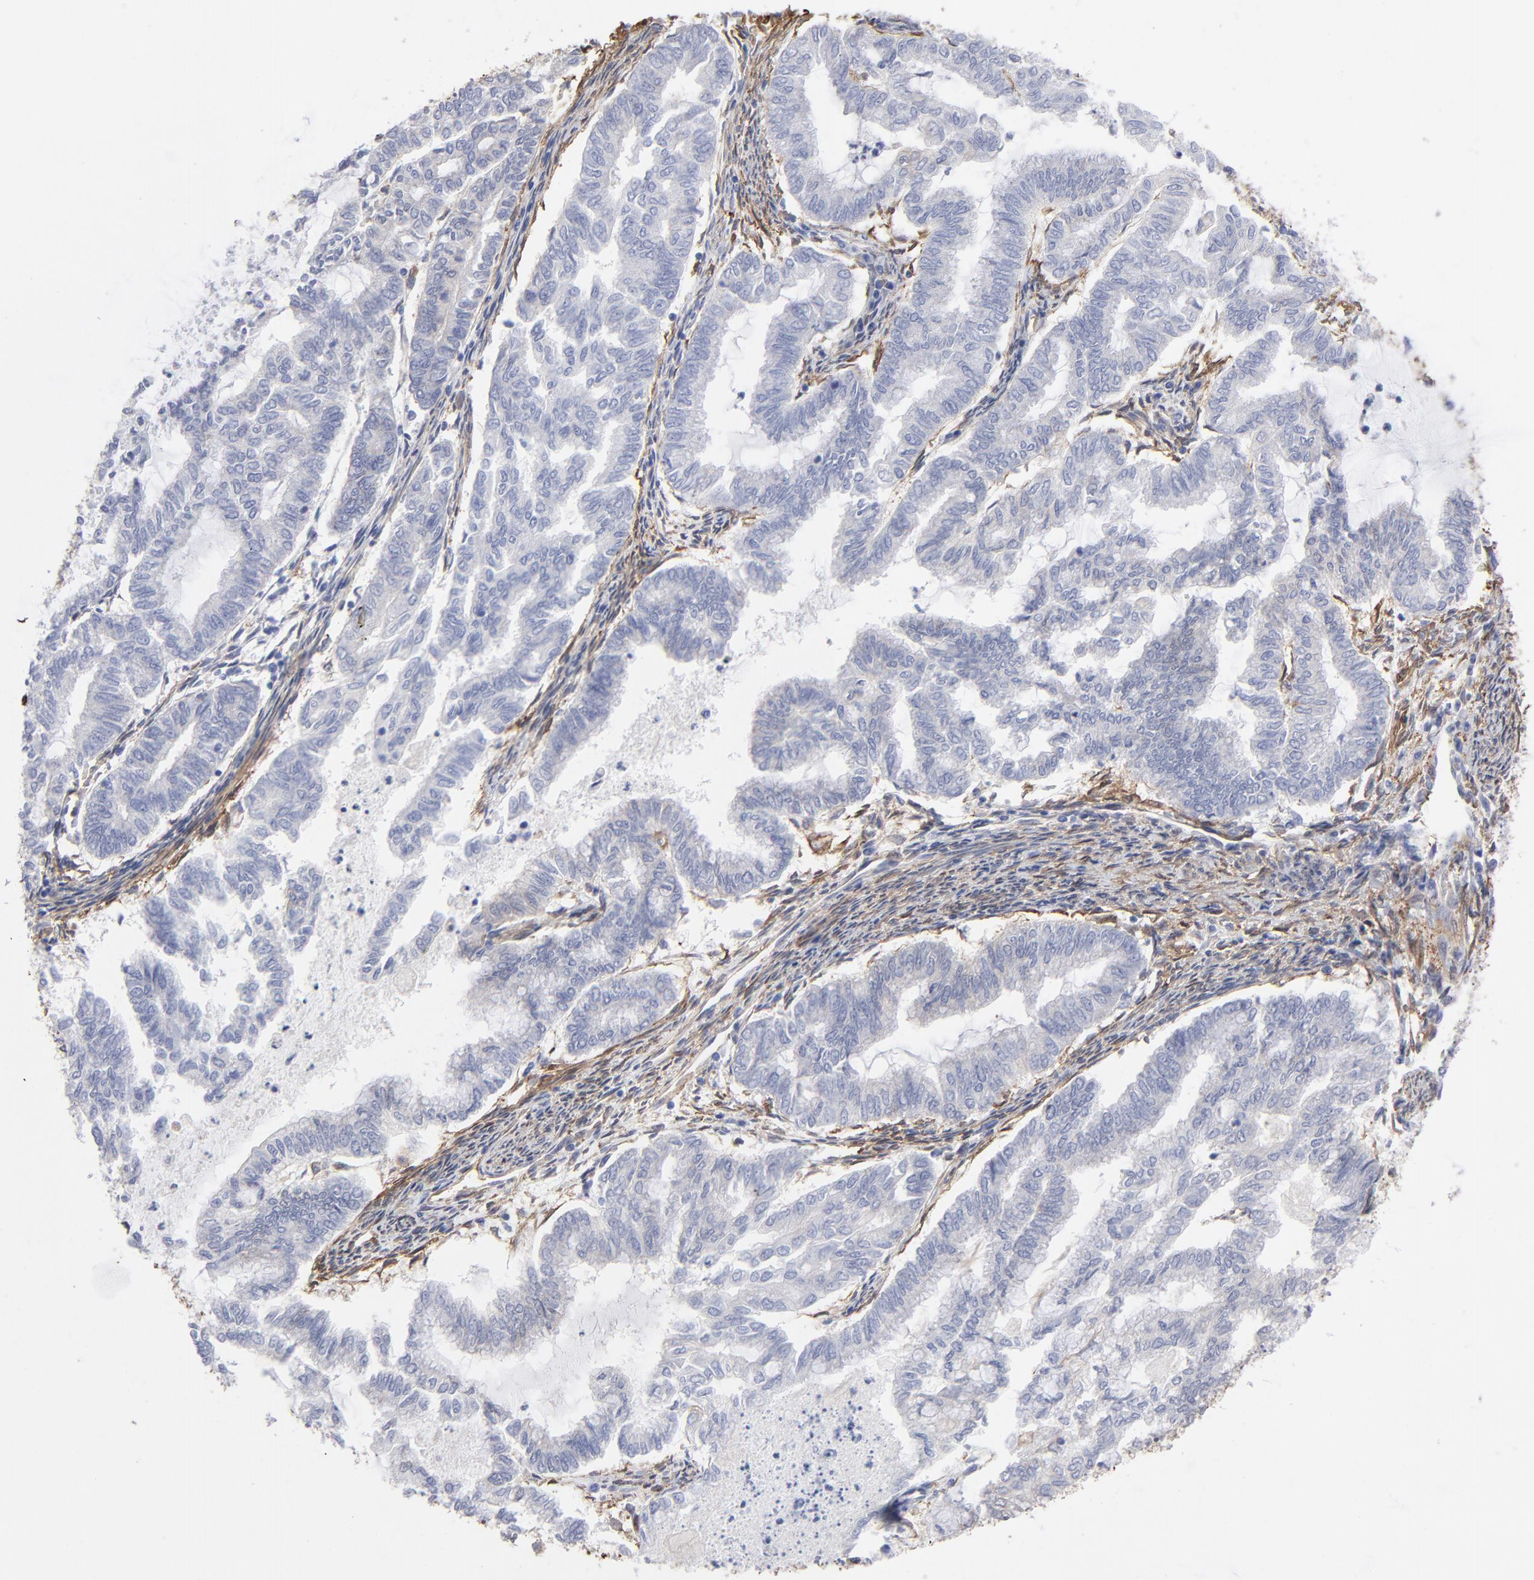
{"staining": {"intensity": "negative", "quantity": "none", "location": "none"}, "tissue": "endometrial cancer", "cell_type": "Tumor cells", "image_type": "cancer", "snomed": [{"axis": "morphology", "description": "Adenocarcinoma, NOS"}, {"axis": "topography", "description": "Endometrium"}], "caption": "An image of human endometrial adenocarcinoma is negative for staining in tumor cells.", "gene": "CILP", "patient": {"sex": "female", "age": 79}}